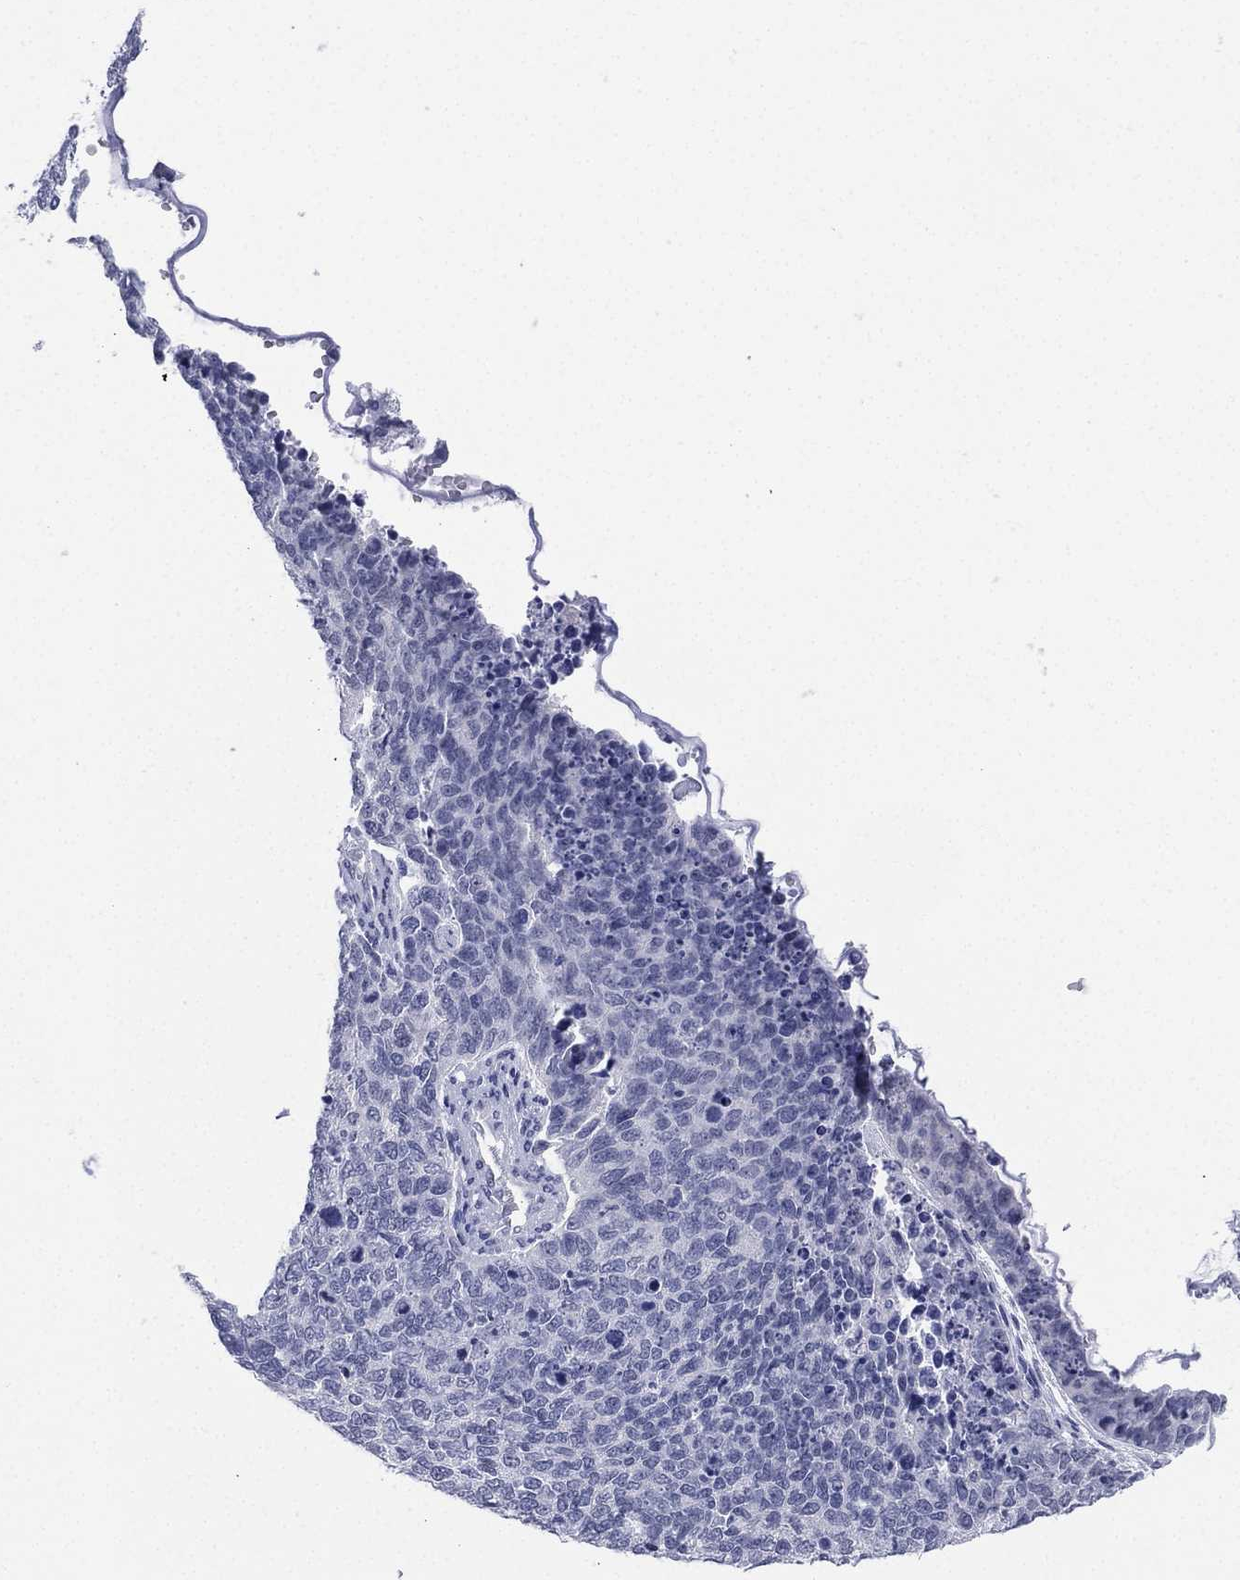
{"staining": {"intensity": "negative", "quantity": "none", "location": "none"}, "tissue": "cervical cancer", "cell_type": "Tumor cells", "image_type": "cancer", "snomed": [{"axis": "morphology", "description": "Squamous cell carcinoma, NOS"}, {"axis": "topography", "description": "Cervix"}], "caption": "Immunohistochemistry photomicrograph of neoplastic tissue: squamous cell carcinoma (cervical) stained with DAB (3,3'-diaminobenzidine) displays no significant protein staining in tumor cells.", "gene": "CD22", "patient": {"sex": "female", "age": 63}}